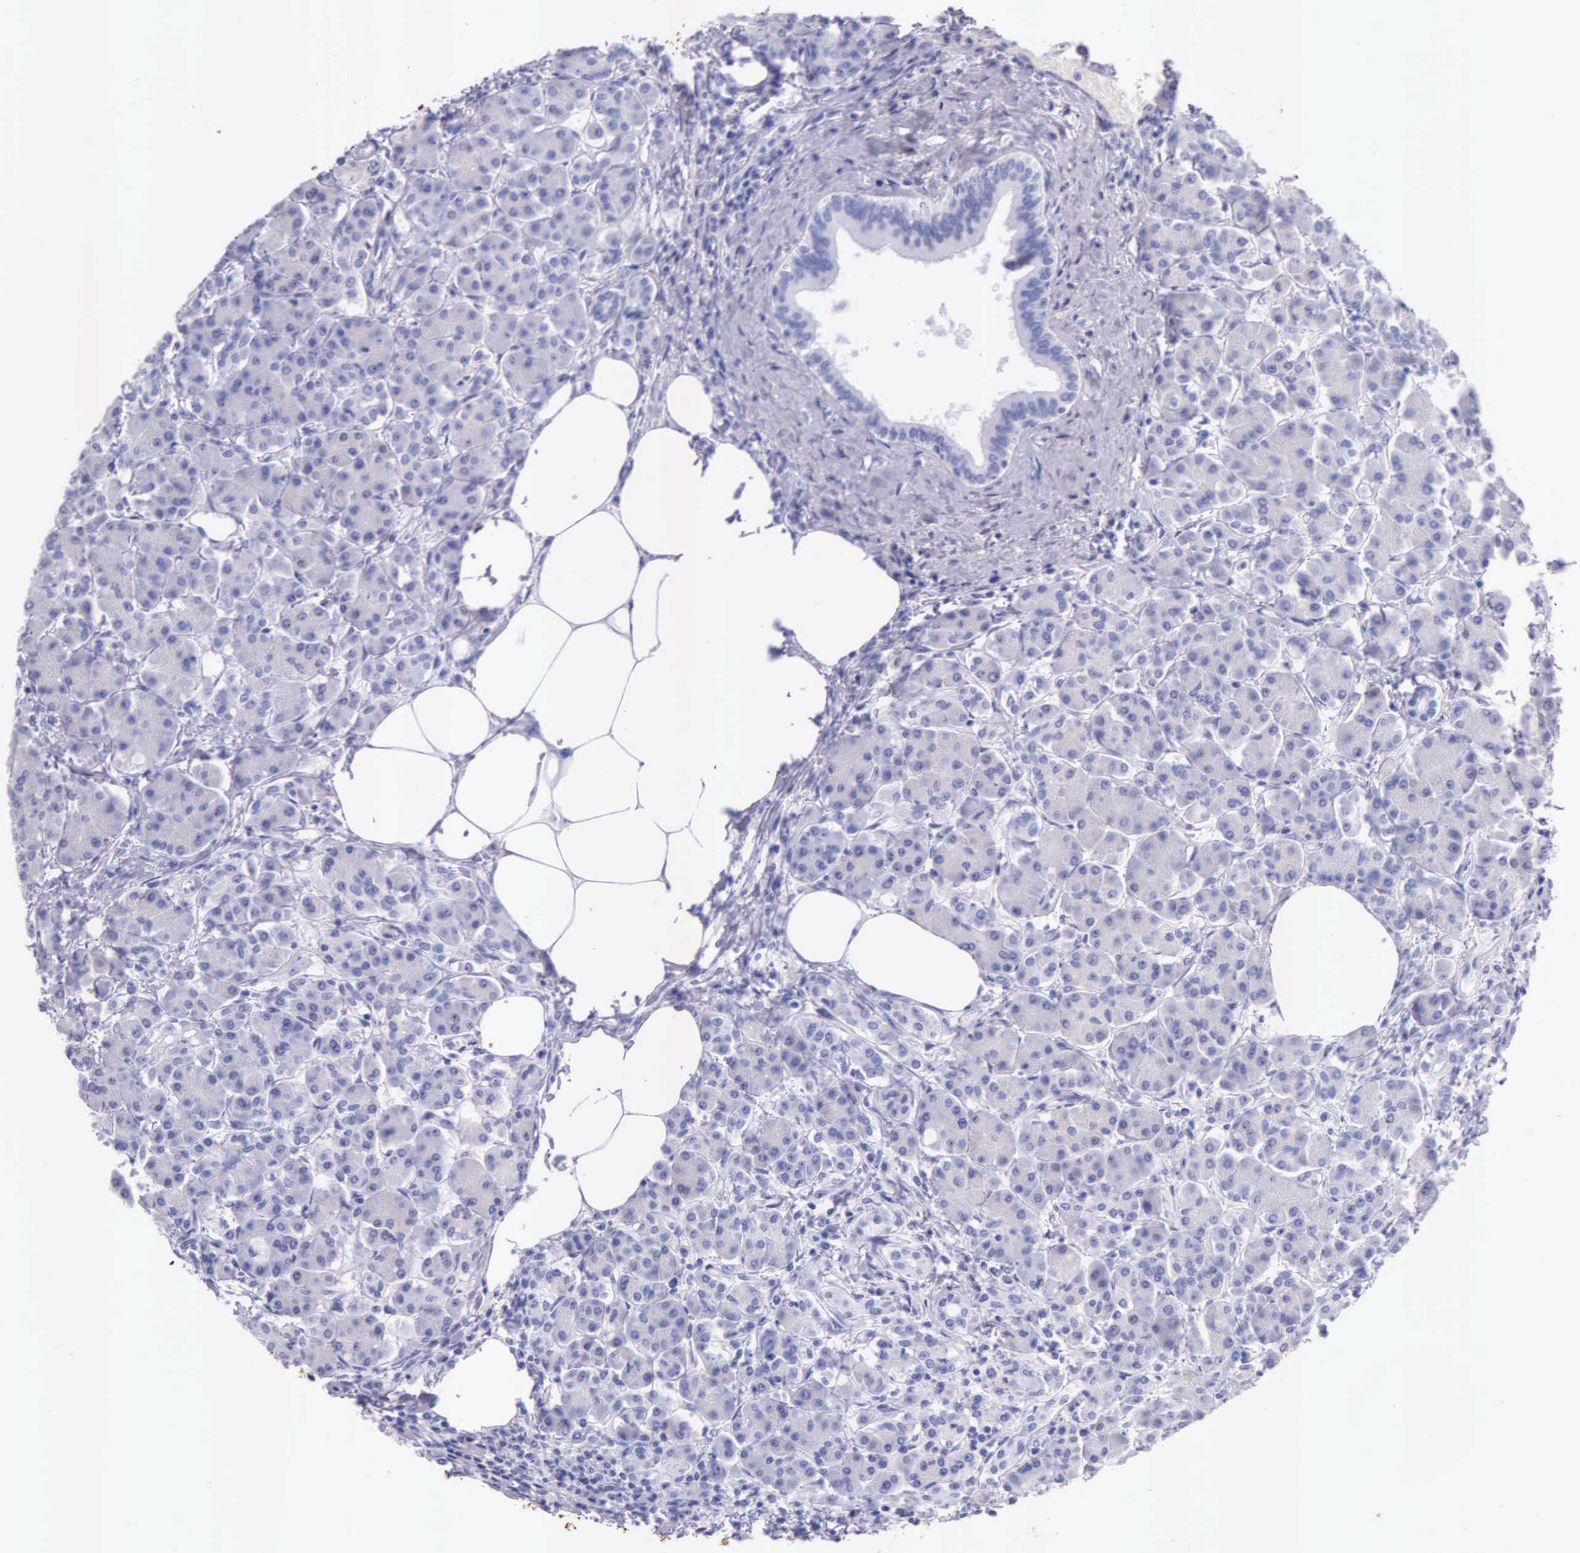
{"staining": {"intensity": "negative", "quantity": "none", "location": "none"}, "tissue": "pancreas", "cell_type": "Exocrine glandular cells", "image_type": "normal", "snomed": [{"axis": "morphology", "description": "Normal tissue, NOS"}, {"axis": "topography", "description": "Pancreas"}], "caption": "DAB immunohistochemical staining of benign pancreas shows no significant staining in exocrine glandular cells.", "gene": "KLK2", "patient": {"sex": "female", "age": 73}}